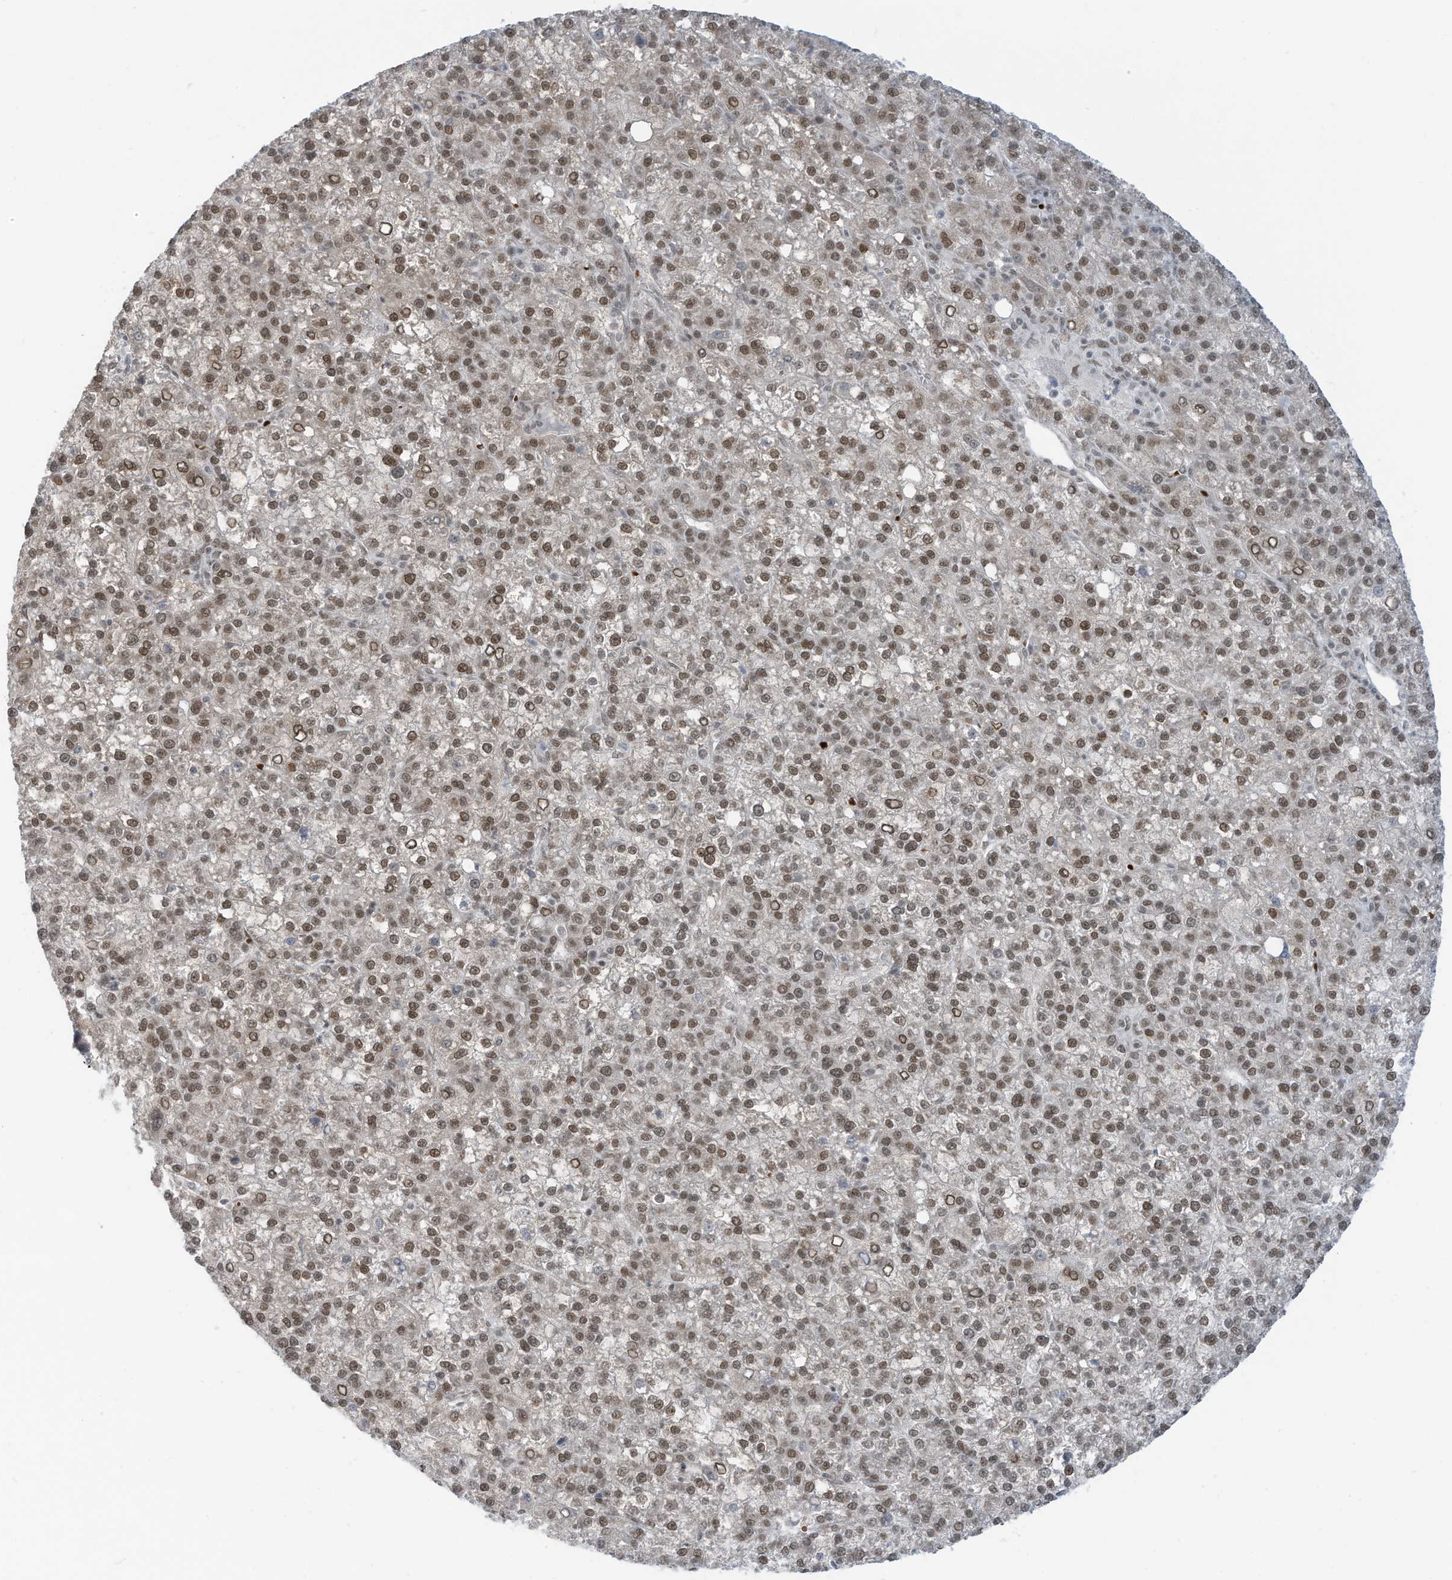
{"staining": {"intensity": "moderate", "quantity": ">75%", "location": "nuclear"}, "tissue": "liver cancer", "cell_type": "Tumor cells", "image_type": "cancer", "snomed": [{"axis": "morphology", "description": "Carcinoma, Hepatocellular, NOS"}, {"axis": "topography", "description": "Liver"}], "caption": "A histopathology image of human liver cancer (hepatocellular carcinoma) stained for a protein reveals moderate nuclear brown staining in tumor cells.", "gene": "ECT2L", "patient": {"sex": "female", "age": 58}}